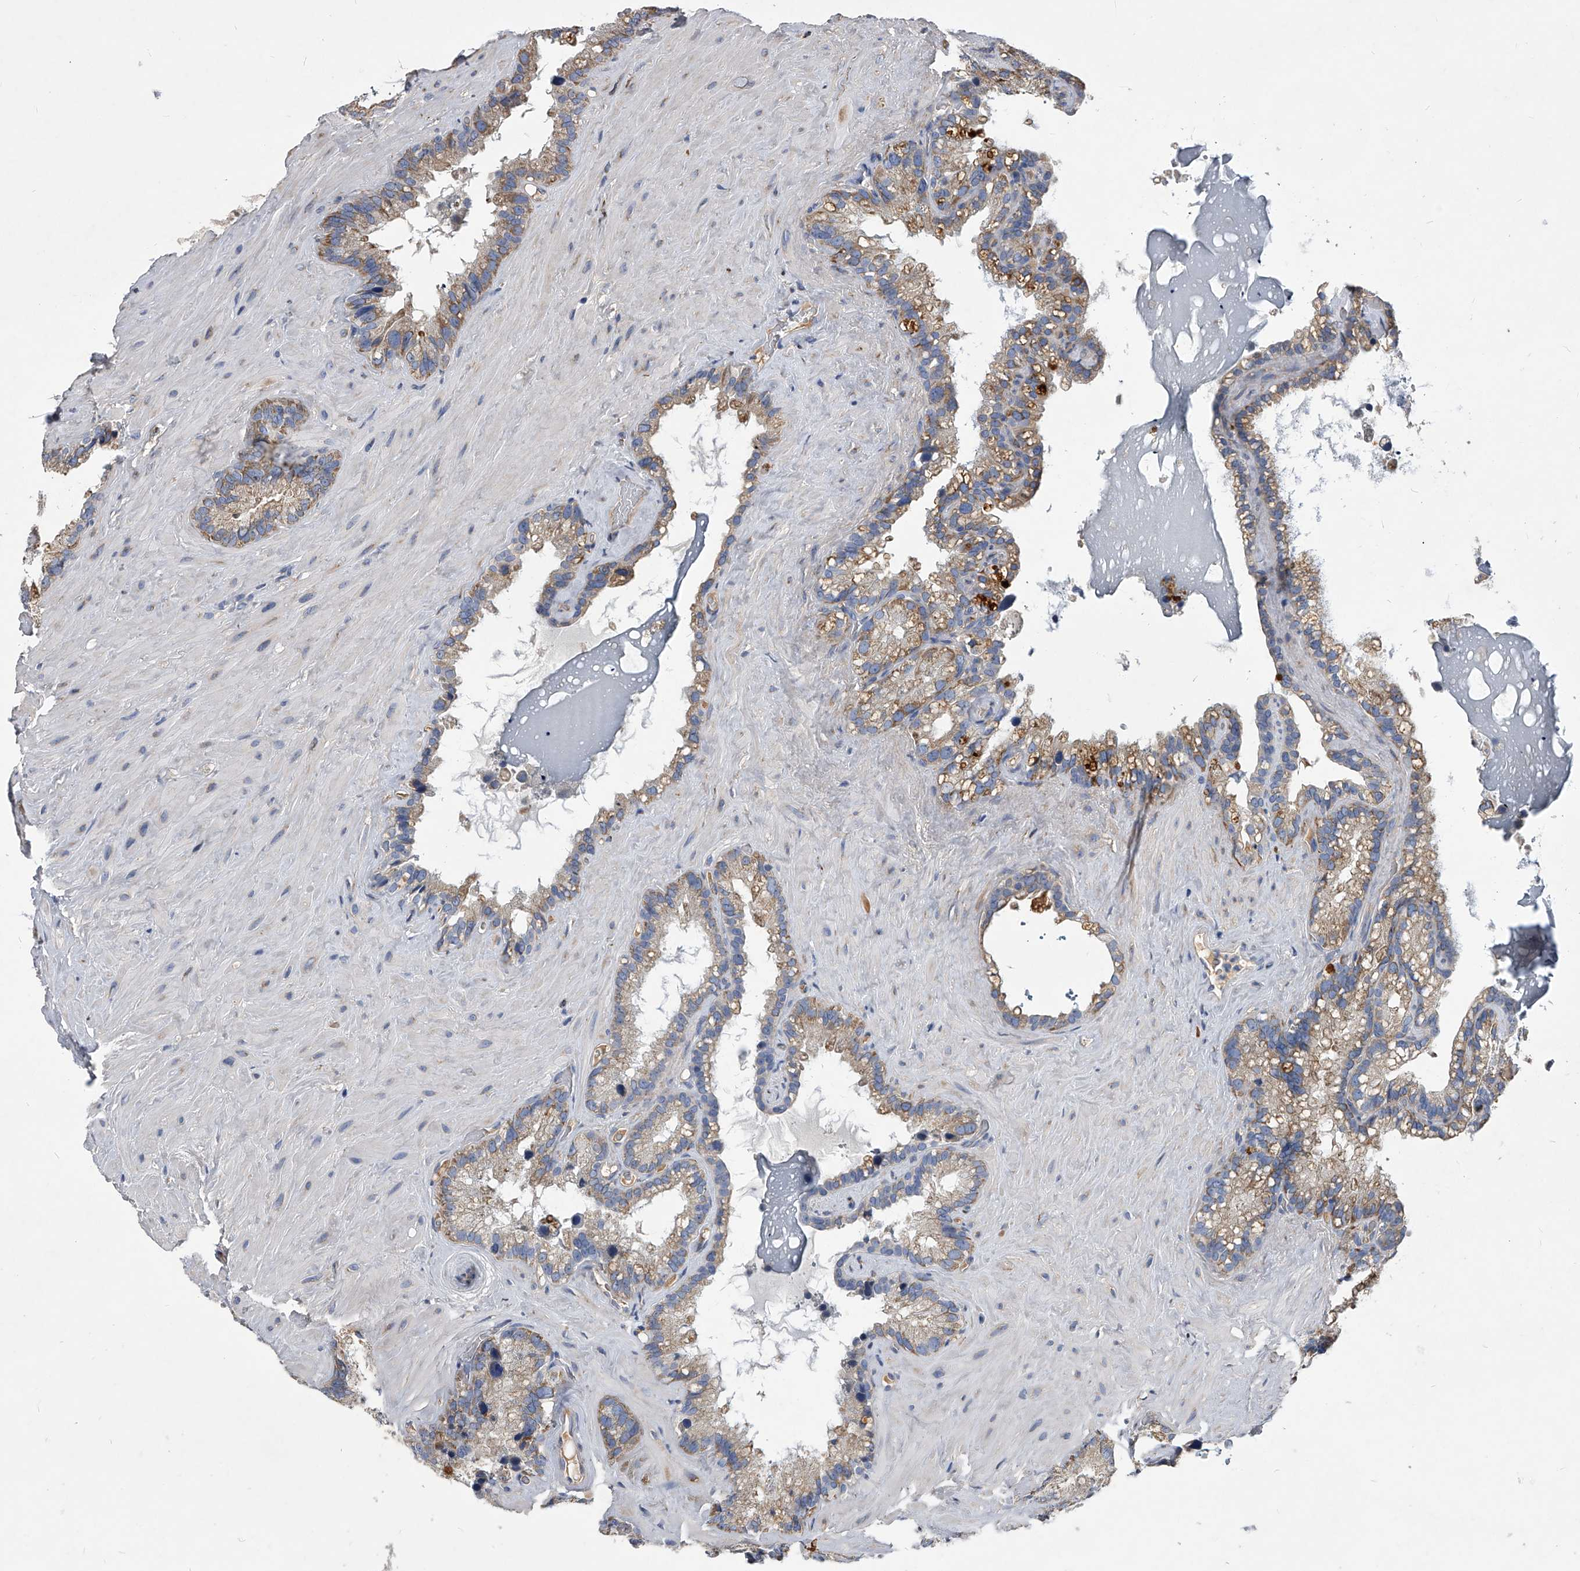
{"staining": {"intensity": "weak", "quantity": "25%-75%", "location": "cytoplasmic/membranous"}, "tissue": "seminal vesicle", "cell_type": "Glandular cells", "image_type": "normal", "snomed": [{"axis": "morphology", "description": "Normal tissue, NOS"}, {"axis": "topography", "description": "Prostate"}, {"axis": "topography", "description": "Seminal veicle"}], "caption": "Immunohistochemistry of benign human seminal vesicle displays low levels of weak cytoplasmic/membranous positivity in about 25%-75% of glandular cells.", "gene": "CCR4", "patient": {"sex": "male", "age": 68}}